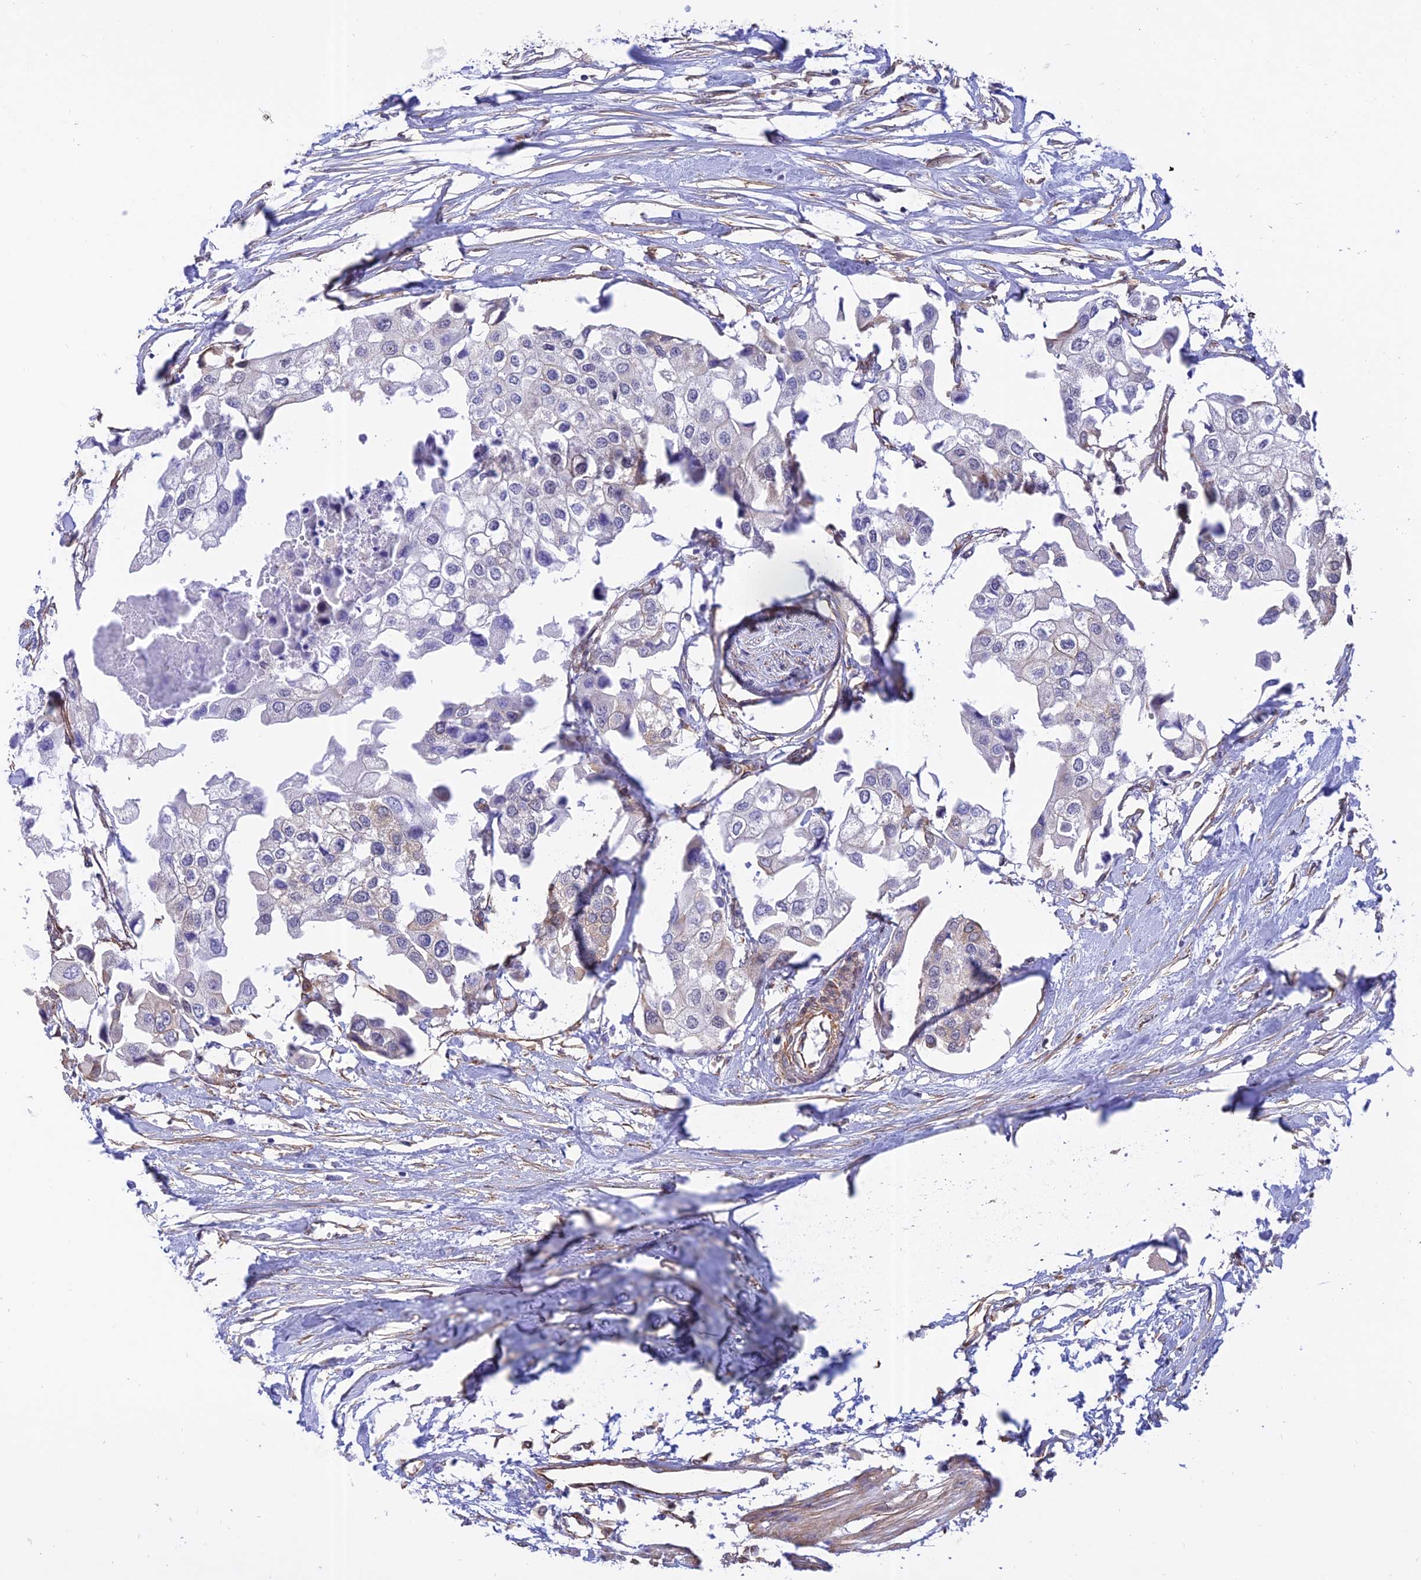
{"staining": {"intensity": "moderate", "quantity": "<25%", "location": "cytoplasmic/membranous"}, "tissue": "urothelial cancer", "cell_type": "Tumor cells", "image_type": "cancer", "snomed": [{"axis": "morphology", "description": "Urothelial carcinoma, High grade"}, {"axis": "topography", "description": "Urinary bladder"}], "caption": "Immunohistochemistry (IHC) (DAB) staining of high-grade urothelial carcinoma reveals moderate cytoplasmic/membranous protein staining in approximately <25% of tumor cells.", "gene": "PAGR1", "patient": {"sex": "male", "age": 64}}